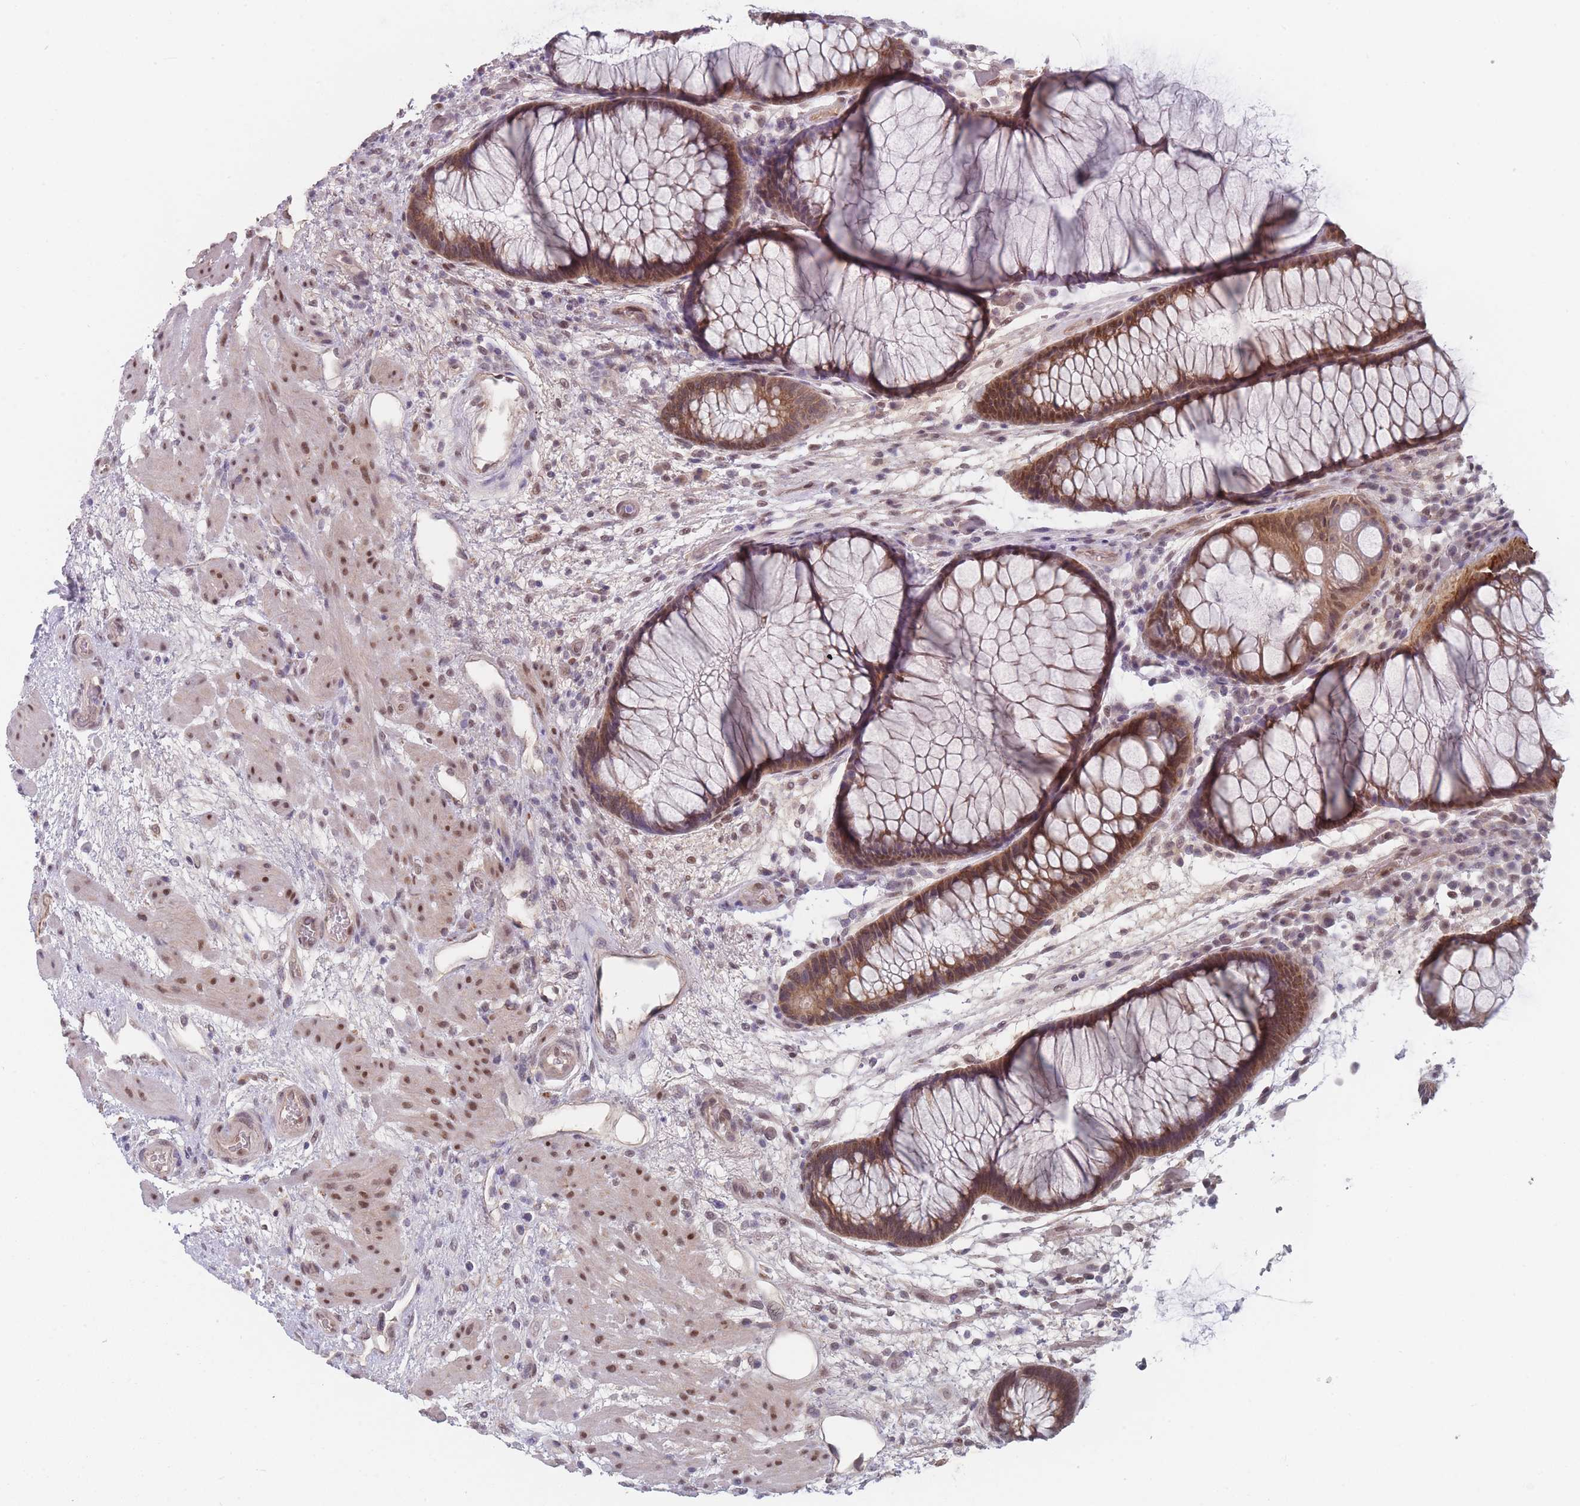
{"staining": {"intensity": "moderate", "quantity": ">75%", "location": "cytoplasmic/membranous,nuclear"}, "tissue": "rectum", "cell_type": "Glandular cells", "image_type": "normal", "snomed": [{"axis": "morphology", "description": "Normal tissue, NOS"}, {"axis": "topography", "description": "Rectum"}], "caption": "Approximately >75% of glandular cells in normal human rectum reveal moderate cytoplasmic/membranous,nuclear protein staining as visualized by brown immunohistochemical staining.", "gene": "ANKRD10", "patient": {"sex": "male", "age": 51}}